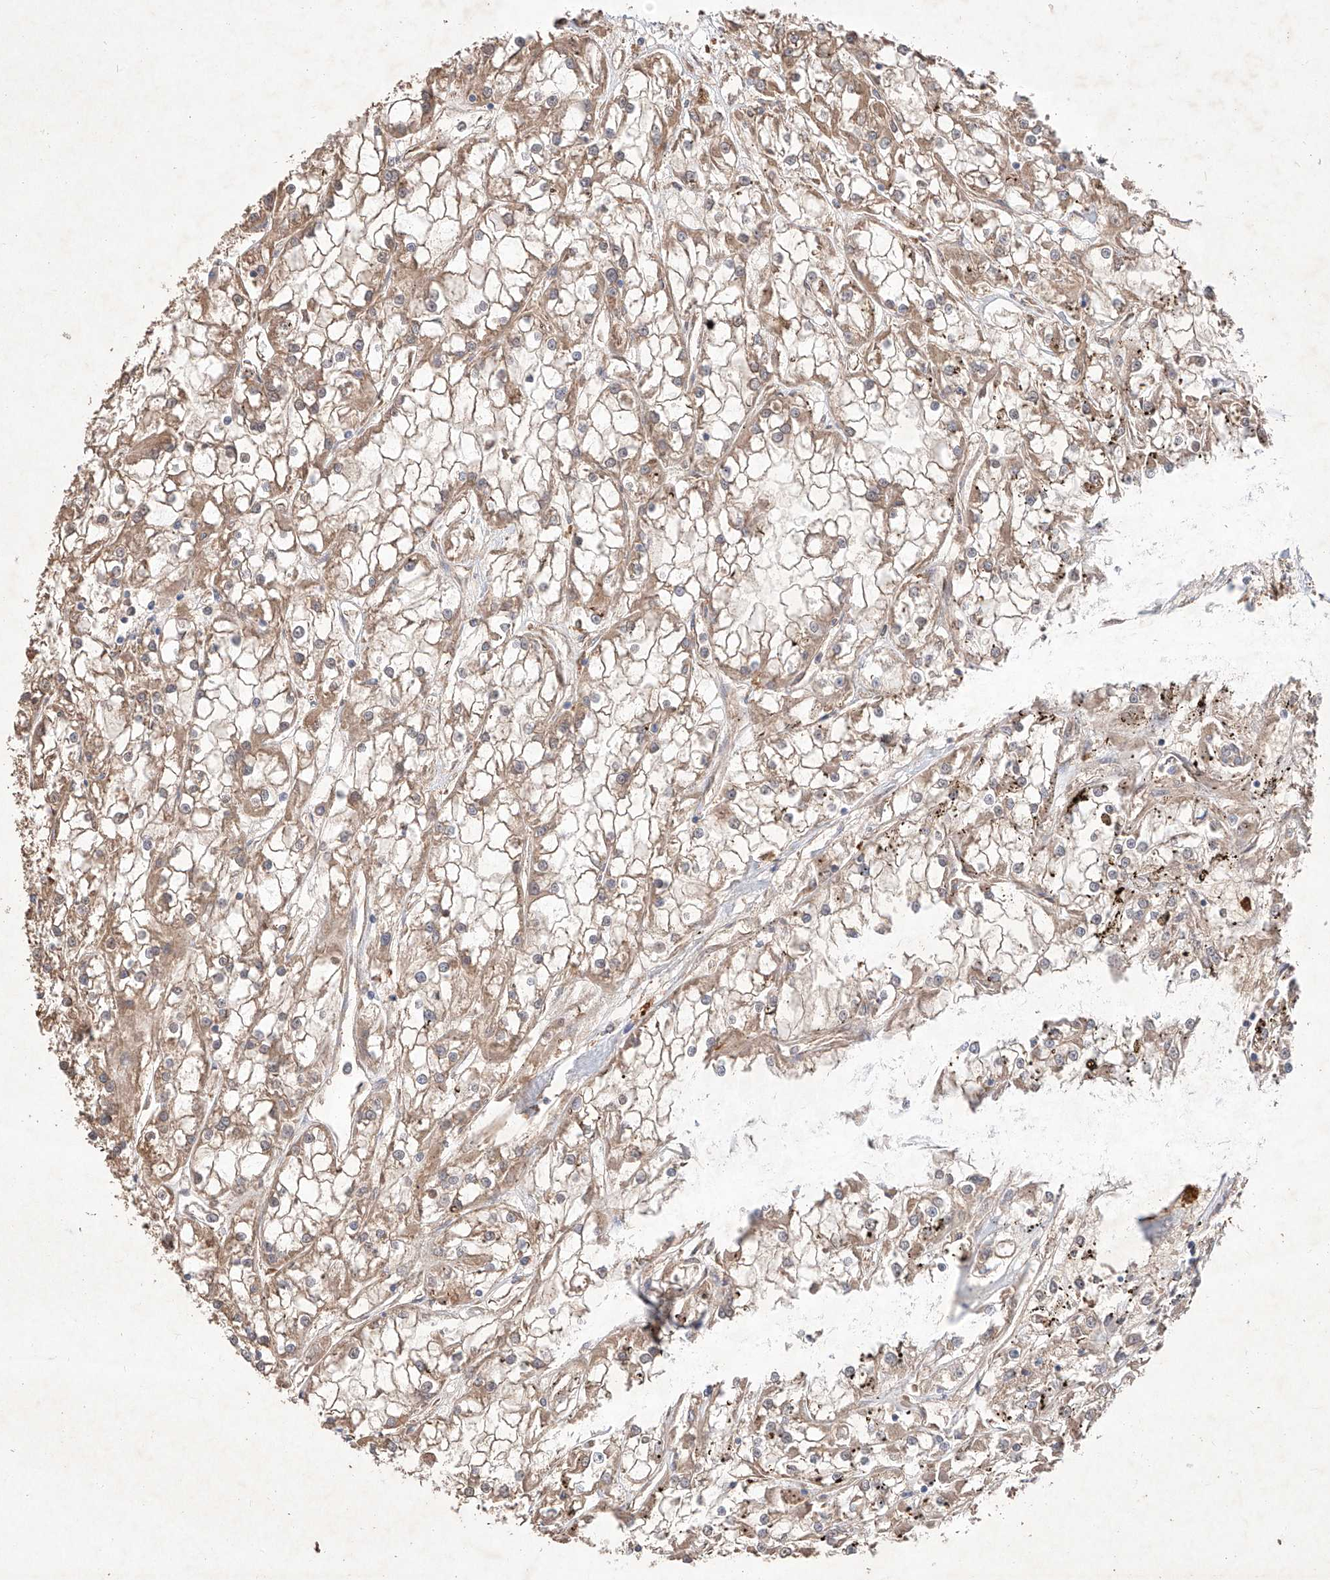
{"staining": {"intensity": "weak", "quantity": ">75%", "location": "cytoplasmic/membranous"}, "tissue": "renal cancer", "cell_type": "Tumor cells", "image_type": "cancer", "snomed": [{"axis": "morphology", "description": "Adenocarcinoma, NOS"}, {"axis": "topography", "description": "Kidney"}], "caption": "Weak cytoplasmic/membranous expression is seen in about >75% of tumor cells in renal cancer (adenocarcinoma).", "gene": "C6orf62", "patient": {"sex": "female", "age": 52}}